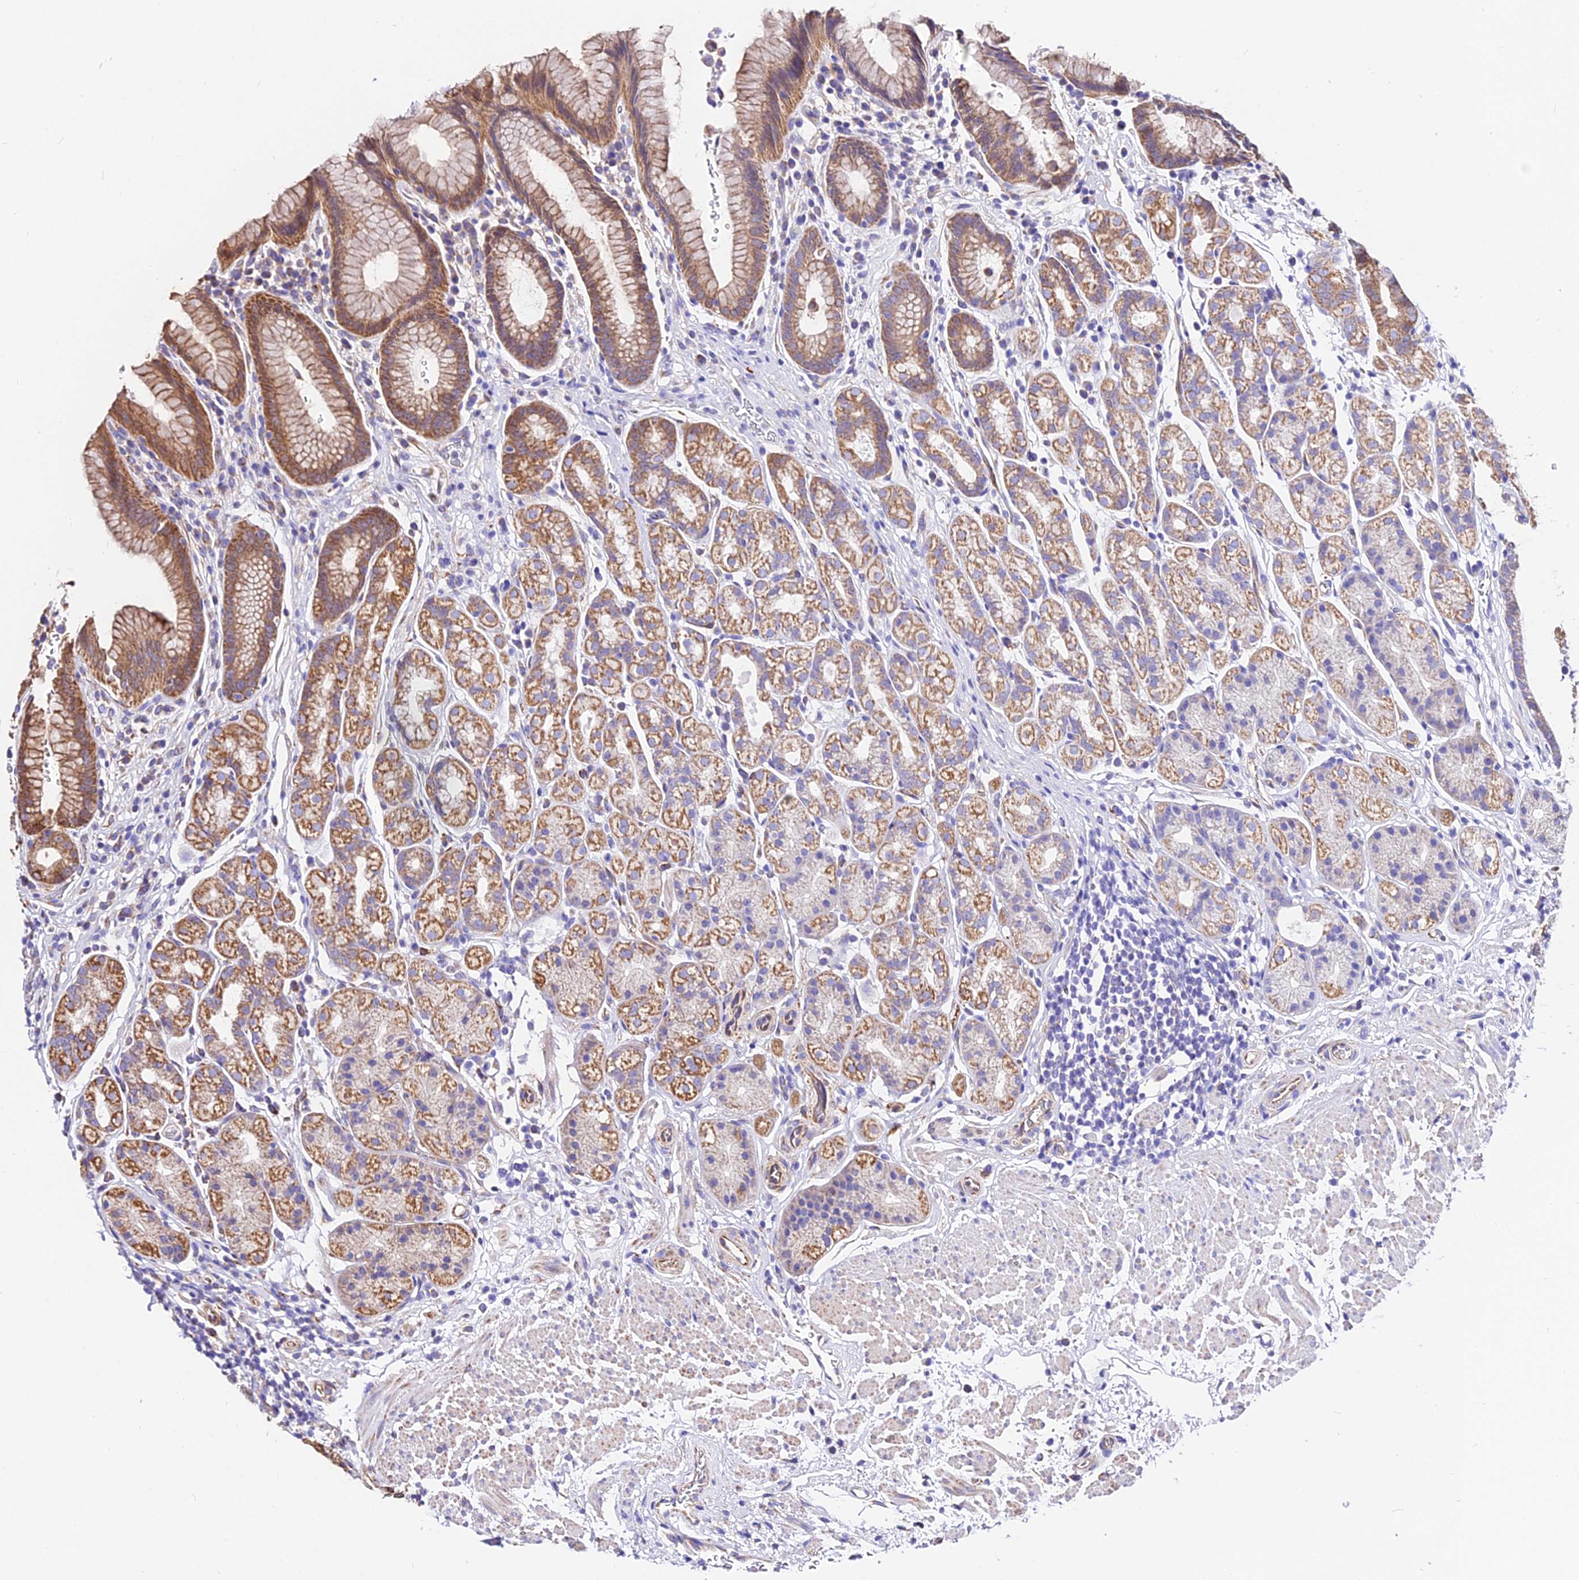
{"staining": {"intensity": "moderate", "quantity": "25%-75%", "location": "cytoplasmic/membranous"}, "tissue": "stomach", "cell_type": "Glandular cells", "image_type": "normal", "snomed": [{"axis": "morphology", "description": "Normal tissue, NOS"}, {"axis": "topography", "description": "Stomach"}], "caption": "Immunohistochemical staining of unremarkable stomach displays moderate cytoplasmic/membranous protein positivity in about 25%-75% of glandular cells. Using DAB (brown) and hematoxylin (blue) stains, captured at high magnification using brightfield microscopy.", "gene": "ZNF573", "patient": {"sex": "male", "age": 63}}